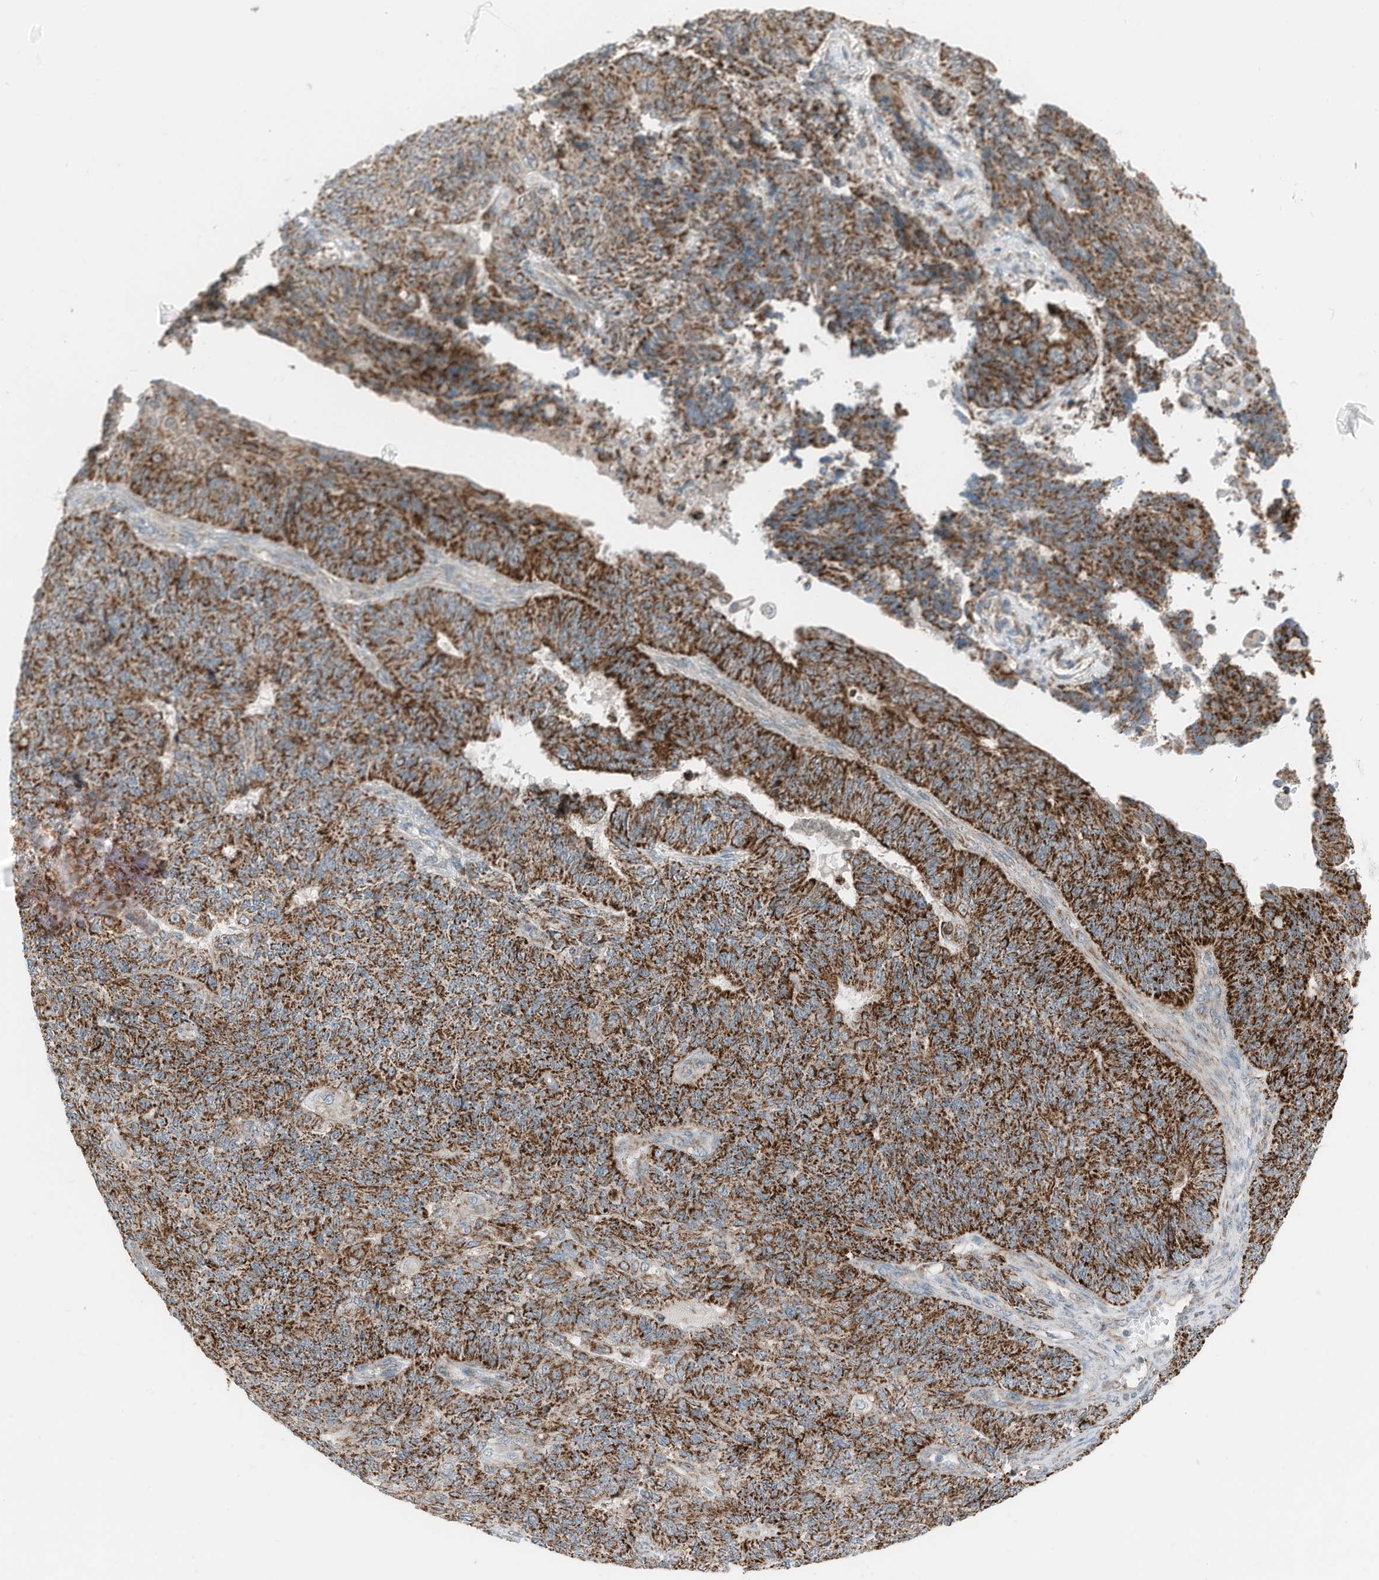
{"staining": {"intensity": "strong", "quantity": ">75%", "location": "cytoplasmic/membranous"}, "tissue": "endometrial cancer", "cell_type": "Tumor cells", "image_type": "cancer", "snomed": [{"axis": "morphology", "description": "Adenocarcinoma, NOS"}, {"axis": "topography", "description": "Endometrium"}], "caption": "Human adenocarcinoma (endometrial) stained with a protein marker exhibits strong staining in tumor cells.", "gene": "RMND1", "patient": {"sex": "female", "age": 32}}